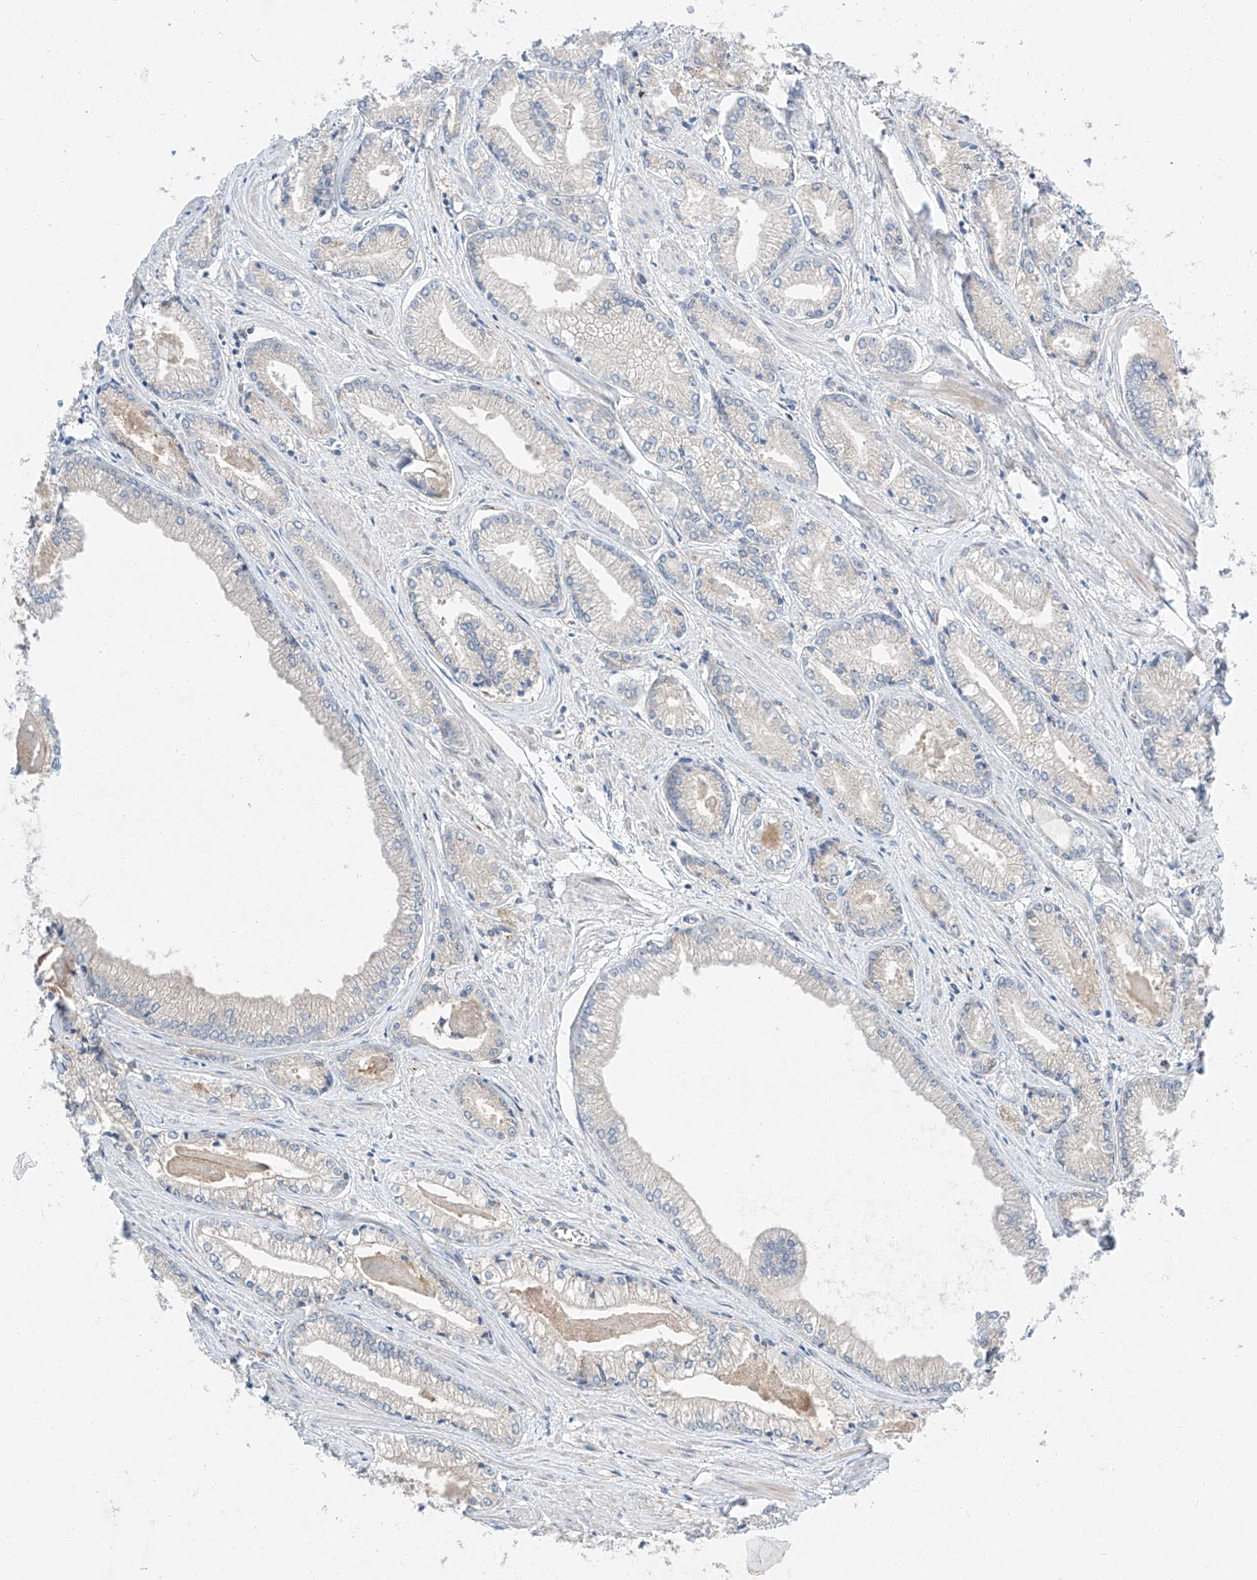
{"staining": {"intensity": "negative", "quantity": "none", "location": "none"}, "tissue": "prostate cancer", "cell_type": "Tumor cells", "image_type": "cancer", "snomed": [{"axis": "morphology", "description": "Adenocarcinoma, Low grade"}, {"axis": "topography", "description": "Prostate"}], "caption": "There is no significant expression in tumor cells of low-grade adenocarcinoma (prostate).", "gene": "CLDND1", "patient": {"sex": "male", "age": 60}}